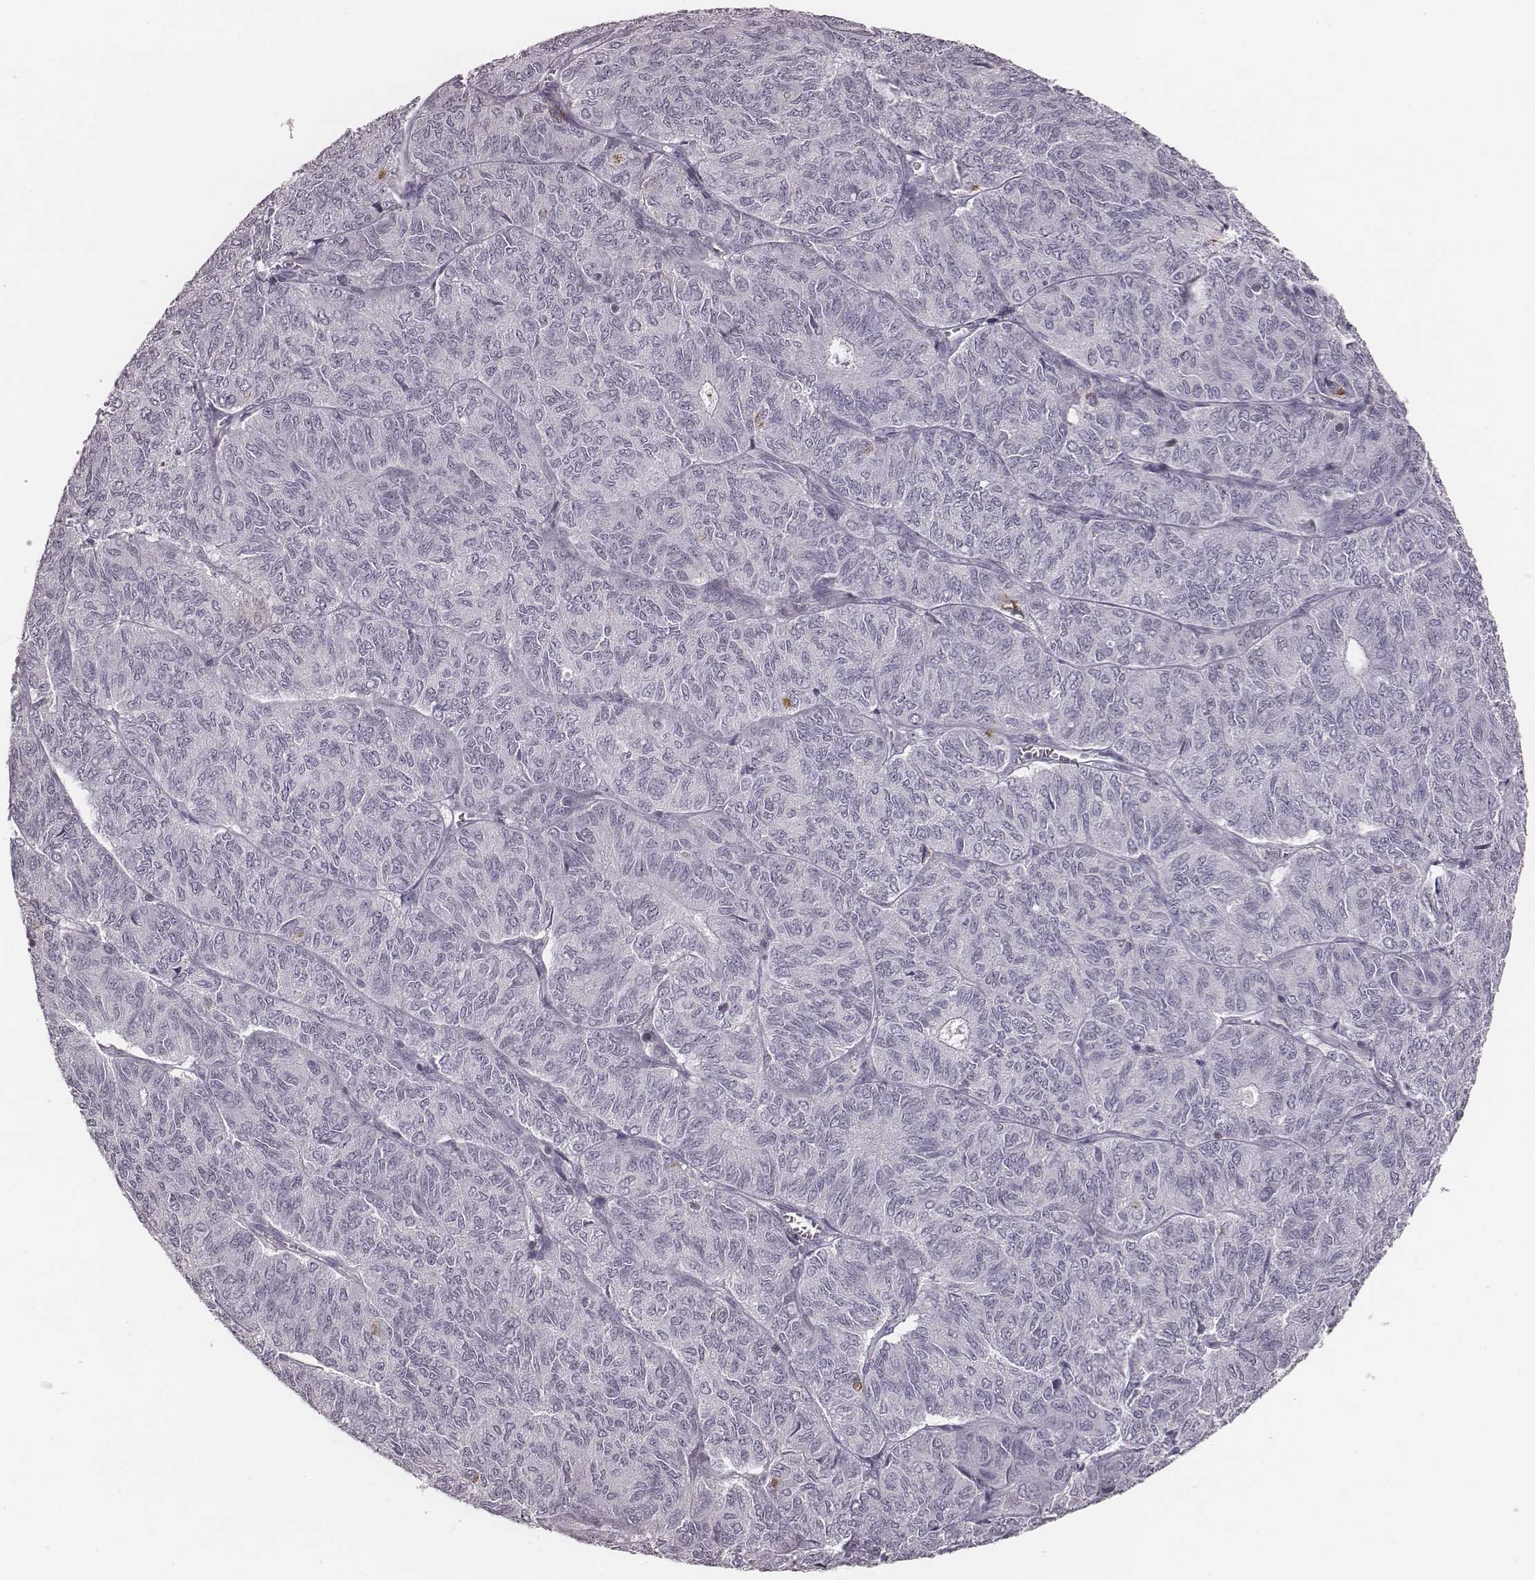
{"staining": {"intensity": "negative", "quantity": "none", "location": "none"}, "tissue": "ovarian cancer", "cell_type": "Tumor cells", "image_type": "cancer", "snomed": [{"axis": "morphology", "description": "Carcinoma, endometroid"}, {"axis": "topography", "description": "Ovary"}], "caption": "DAB (3,3'-diaminobenzidine) immunohistochemical staining of ovarian cancer (endometroid carcinoma) exhibits no significant staining in tumor cells.", "gene": "ZNF365", "patient": {"sex": "female", "age": 80}}